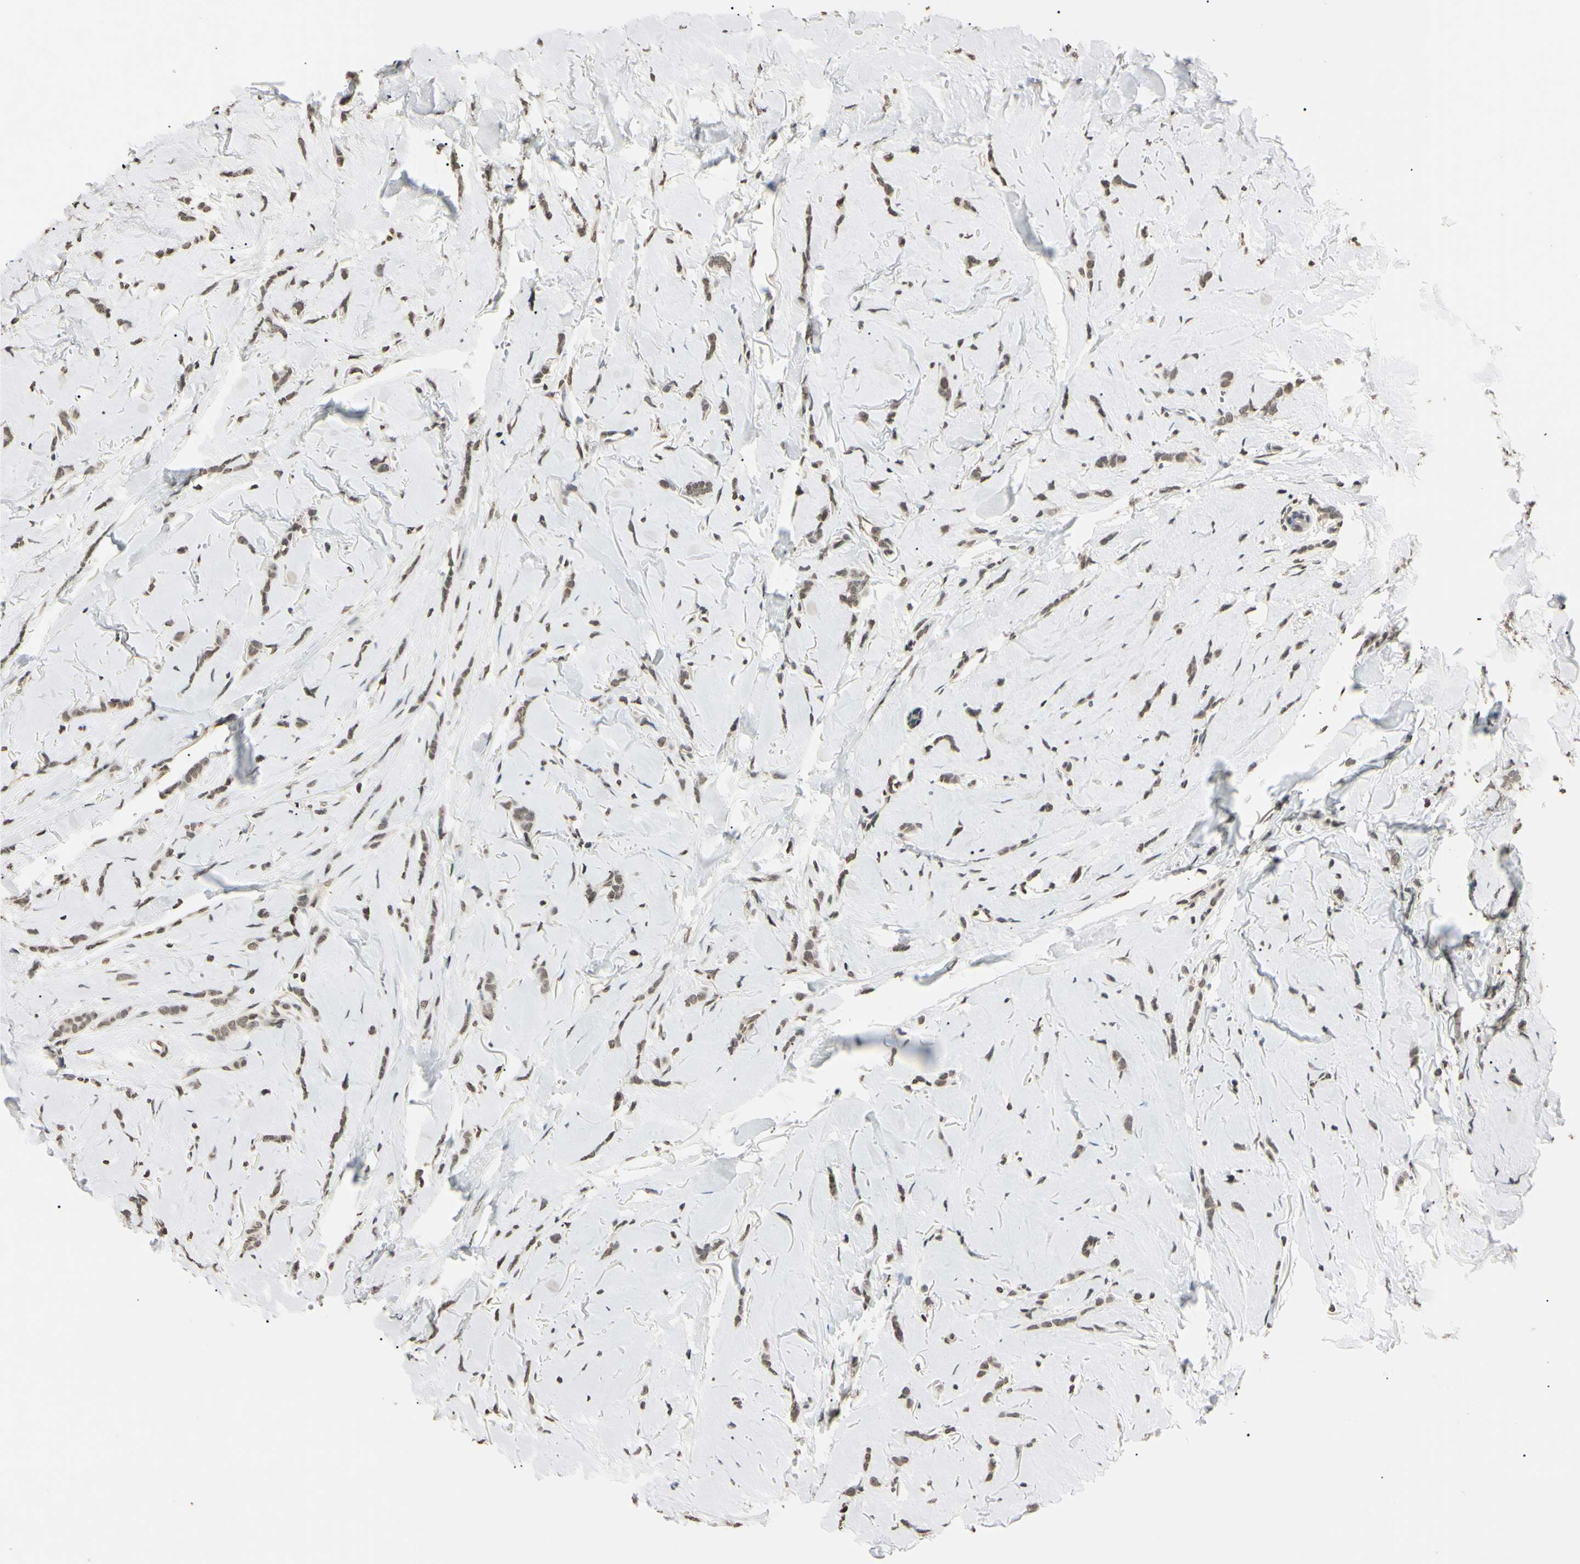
{"staining": {"intensity": "weak", "quantity": ">75%", "location": "nuclear"}, "tissue": "breast cancer", "cell_type": "Tumor cells", "image_type": "cancer", "snomed": [{"axis": "morphology", "description": "Lobular carcinoma"}, {"axis": "topography", "description": "Skin"}, {"axis": "topography", "description": "Breast"}], "caption": "Immunohistochemical staining of human breast cancer exhibits low levels of weak nuclear expression in approximately >75% of tumor cells. The staining is performed using DAB (3,3'-diaminobenzidine) brown chromogen to label protein expression. The nuclei are counter-stained blue using hematoxylin.", "gene": "CDC45", "patient": {"sex": "female", "age": 46}}